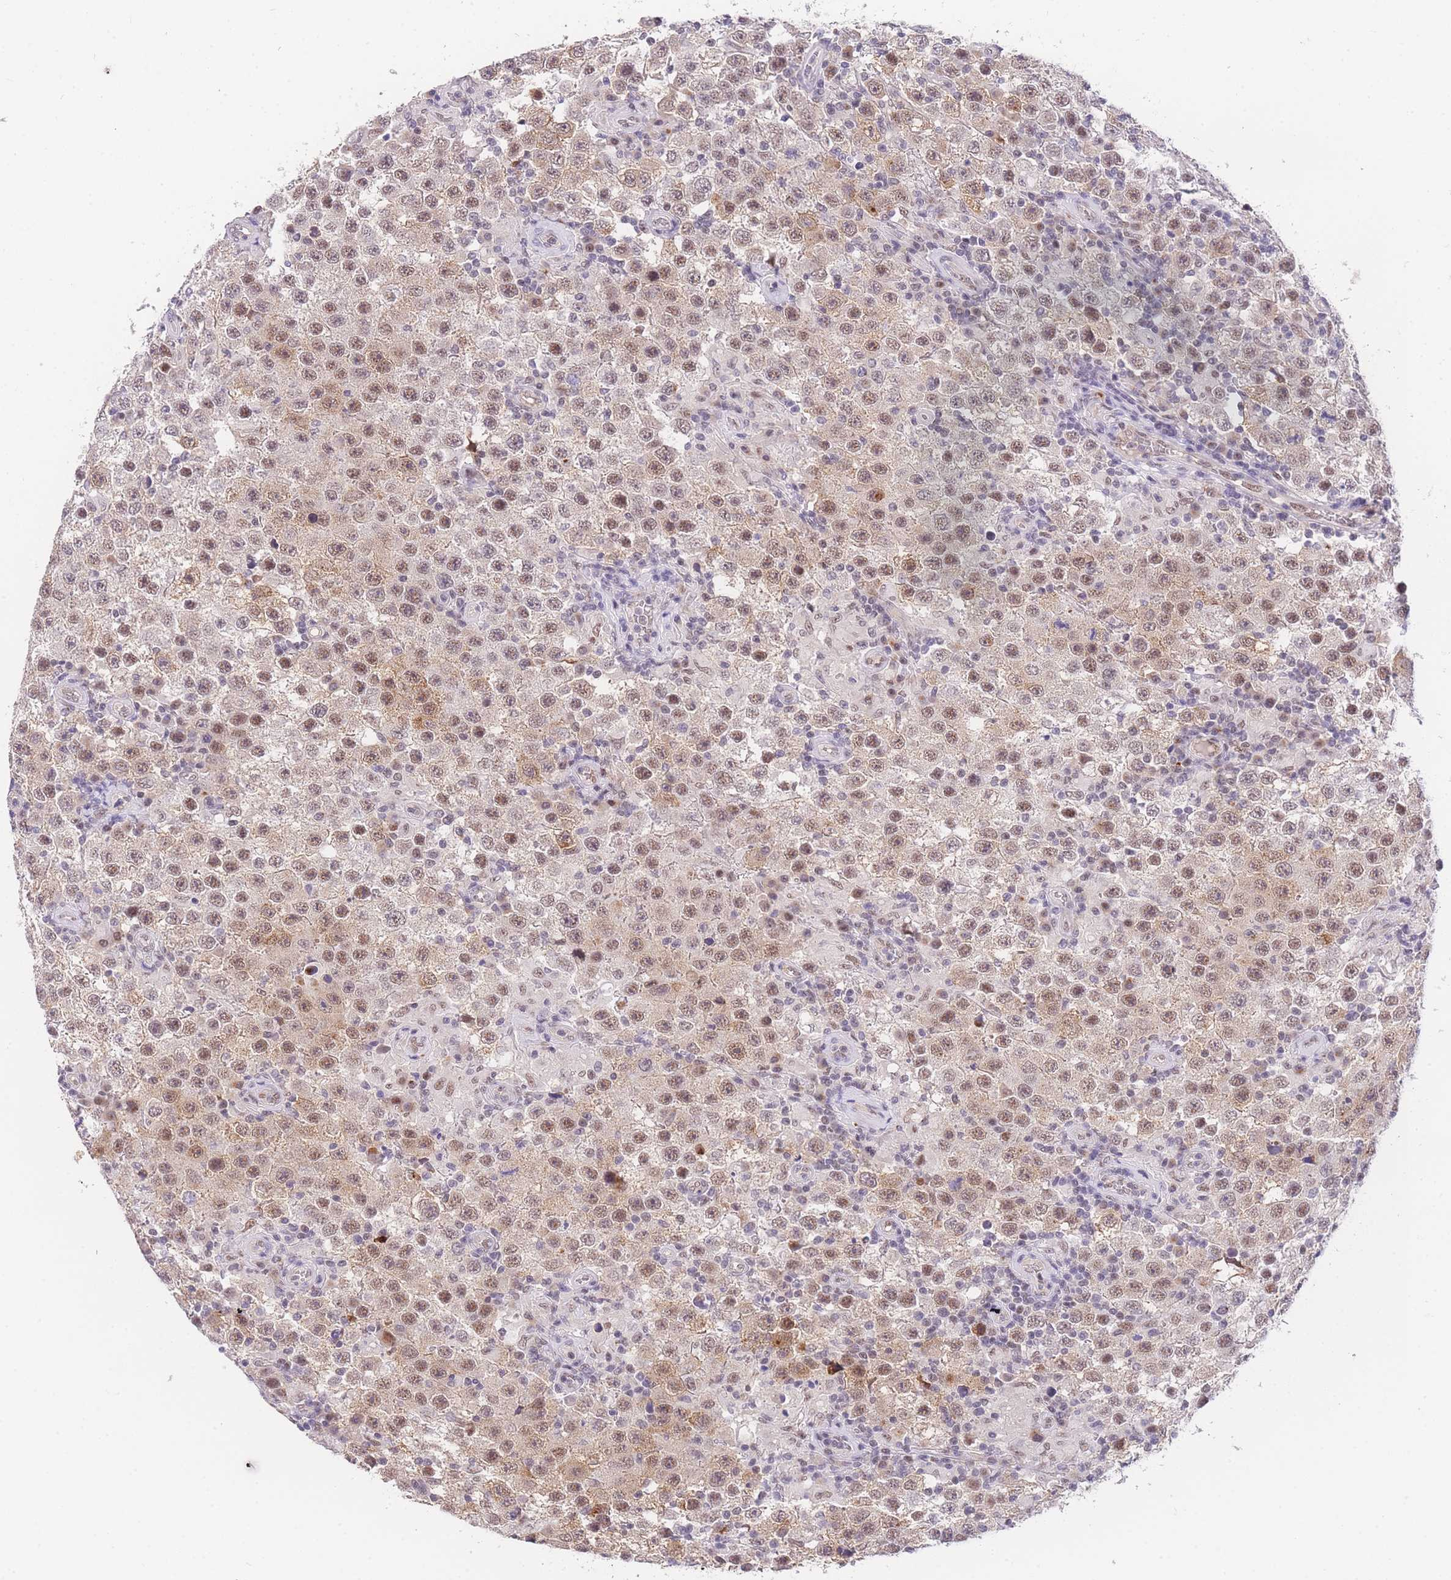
{"staining": {"intensity": "moderate", "quantity": "25%-75%", "location": "nuclear"}, "tissue": "testis cancer", "cell_type": "Tumor cells", "image_type": "cancer", "snomed": [{"axis": "morphology", "description": "Normal tissue, NOS"}, {"axis": "morphology", "description": "Urothelial carcinoma, High grade"}, {"axis": "morphology", "description": "Seminoma, NOS"}, {"axis": "morphology", "description": "Carcinoma, Embryonal, NOS"}, {"axis": "topography", "description": "Urinary bladder"}, {"axis": "topography", "description": "Testis"}], "caption": "Testis cancer stained with a protein marker reveals moderate staining in tumor cells.", "gene": "SLC35F2", "patient": {"sex": "male", "age": 41}}